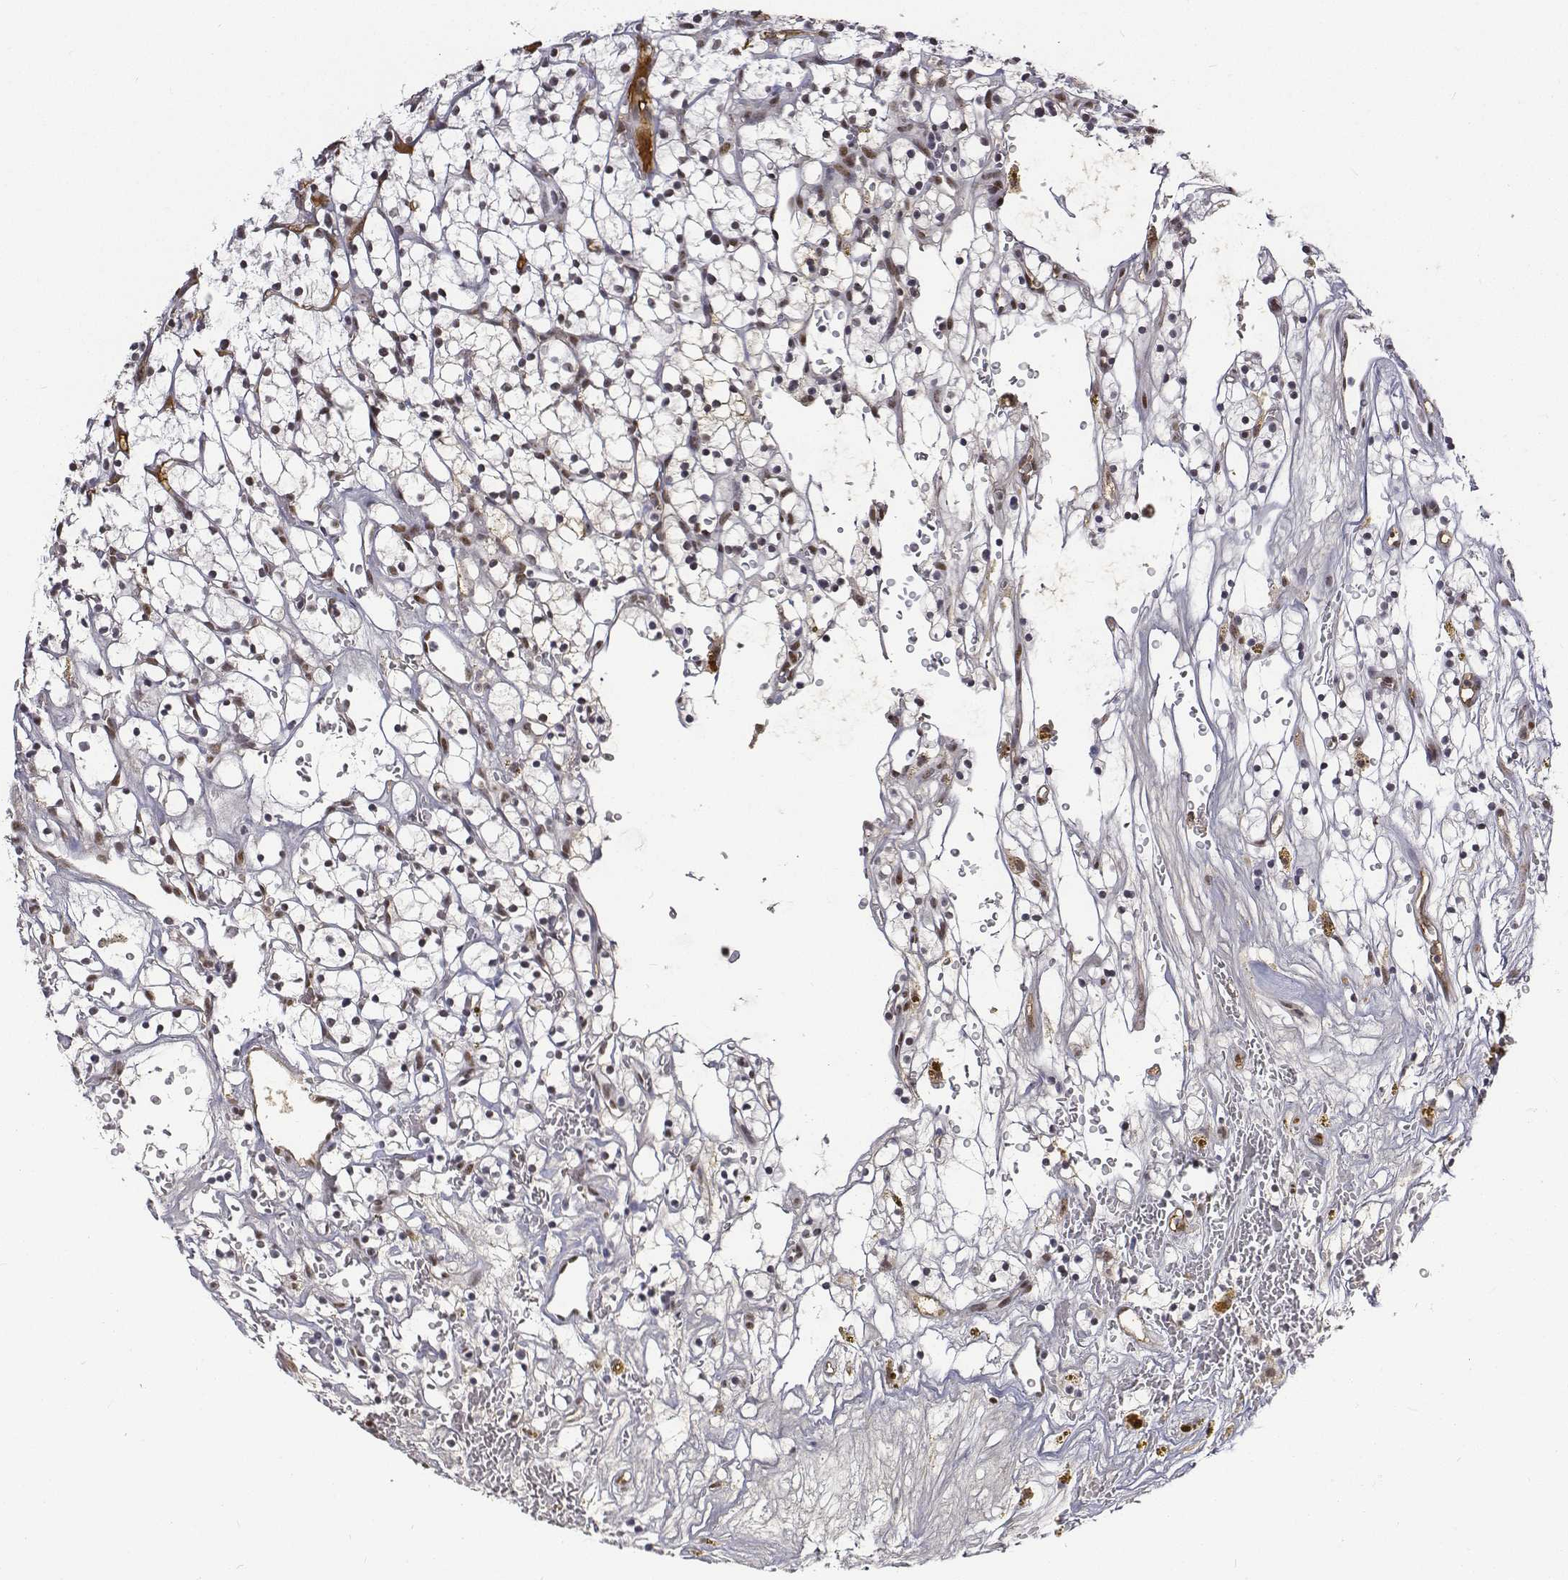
{"staining": {"intensity": "moderate", "quantity": ">75%", "location": "nuclear"}, "tissue": "renal cancer", "cell_type": "Tumor cells", "image_type": "cancer", "snomed": [{"axis": "morphology", "description": "Adenocarcinoma, NOS"}, {"axis": "topography", "description": "Kidney"}], "caption": "This is an image of immunohistochemistry staining of renal cancer (adenocarcinoma), which shows moderate staining in the nuclear of tumor cells.", "gene": "ATRX", "patient": {"sex": "female", "age": 64}}